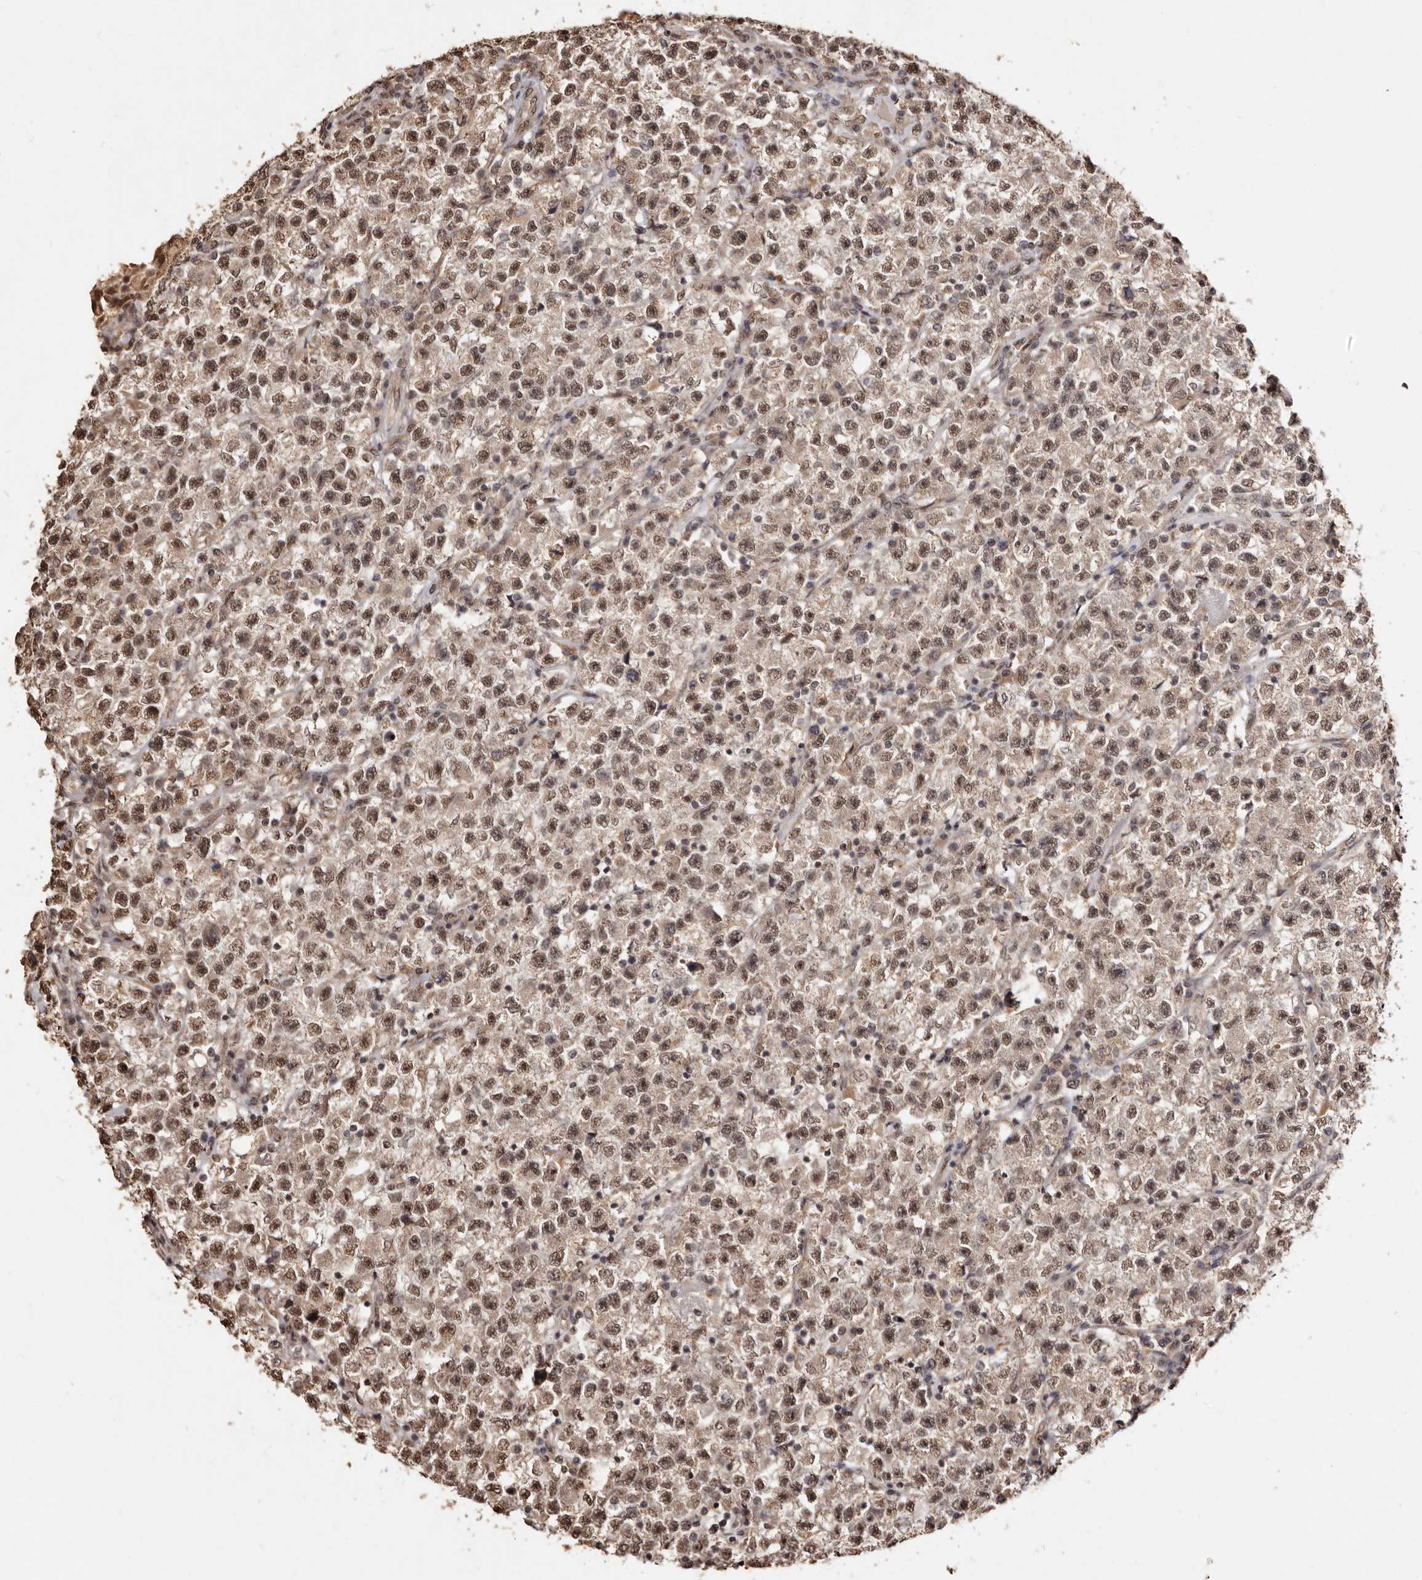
{"staining": {"intensity": "moderate", "quantity": ">75%", "location": "cytoplasmic/membranous,nuclear"}, "tissue": "testis cancer", "cell_type": "Tumor cells", "image_type": "cancer", "snomed": [{"axis": "morphology", "description": "Seminoma, NOS"}, {"axis": "topography", "description": "Testis"}], "caption": "Immunohistochemical staining of human testis cancer (seminoma) reveals medium levels of moderate cytoplasmic/membranous and nuclear protein expression in about >75% of tumor cells. The protein is shown in brown color, while the nuclei are stained blue.", "gene": "NOTCH1", "patient": {"sex": "male", "age": 22}}